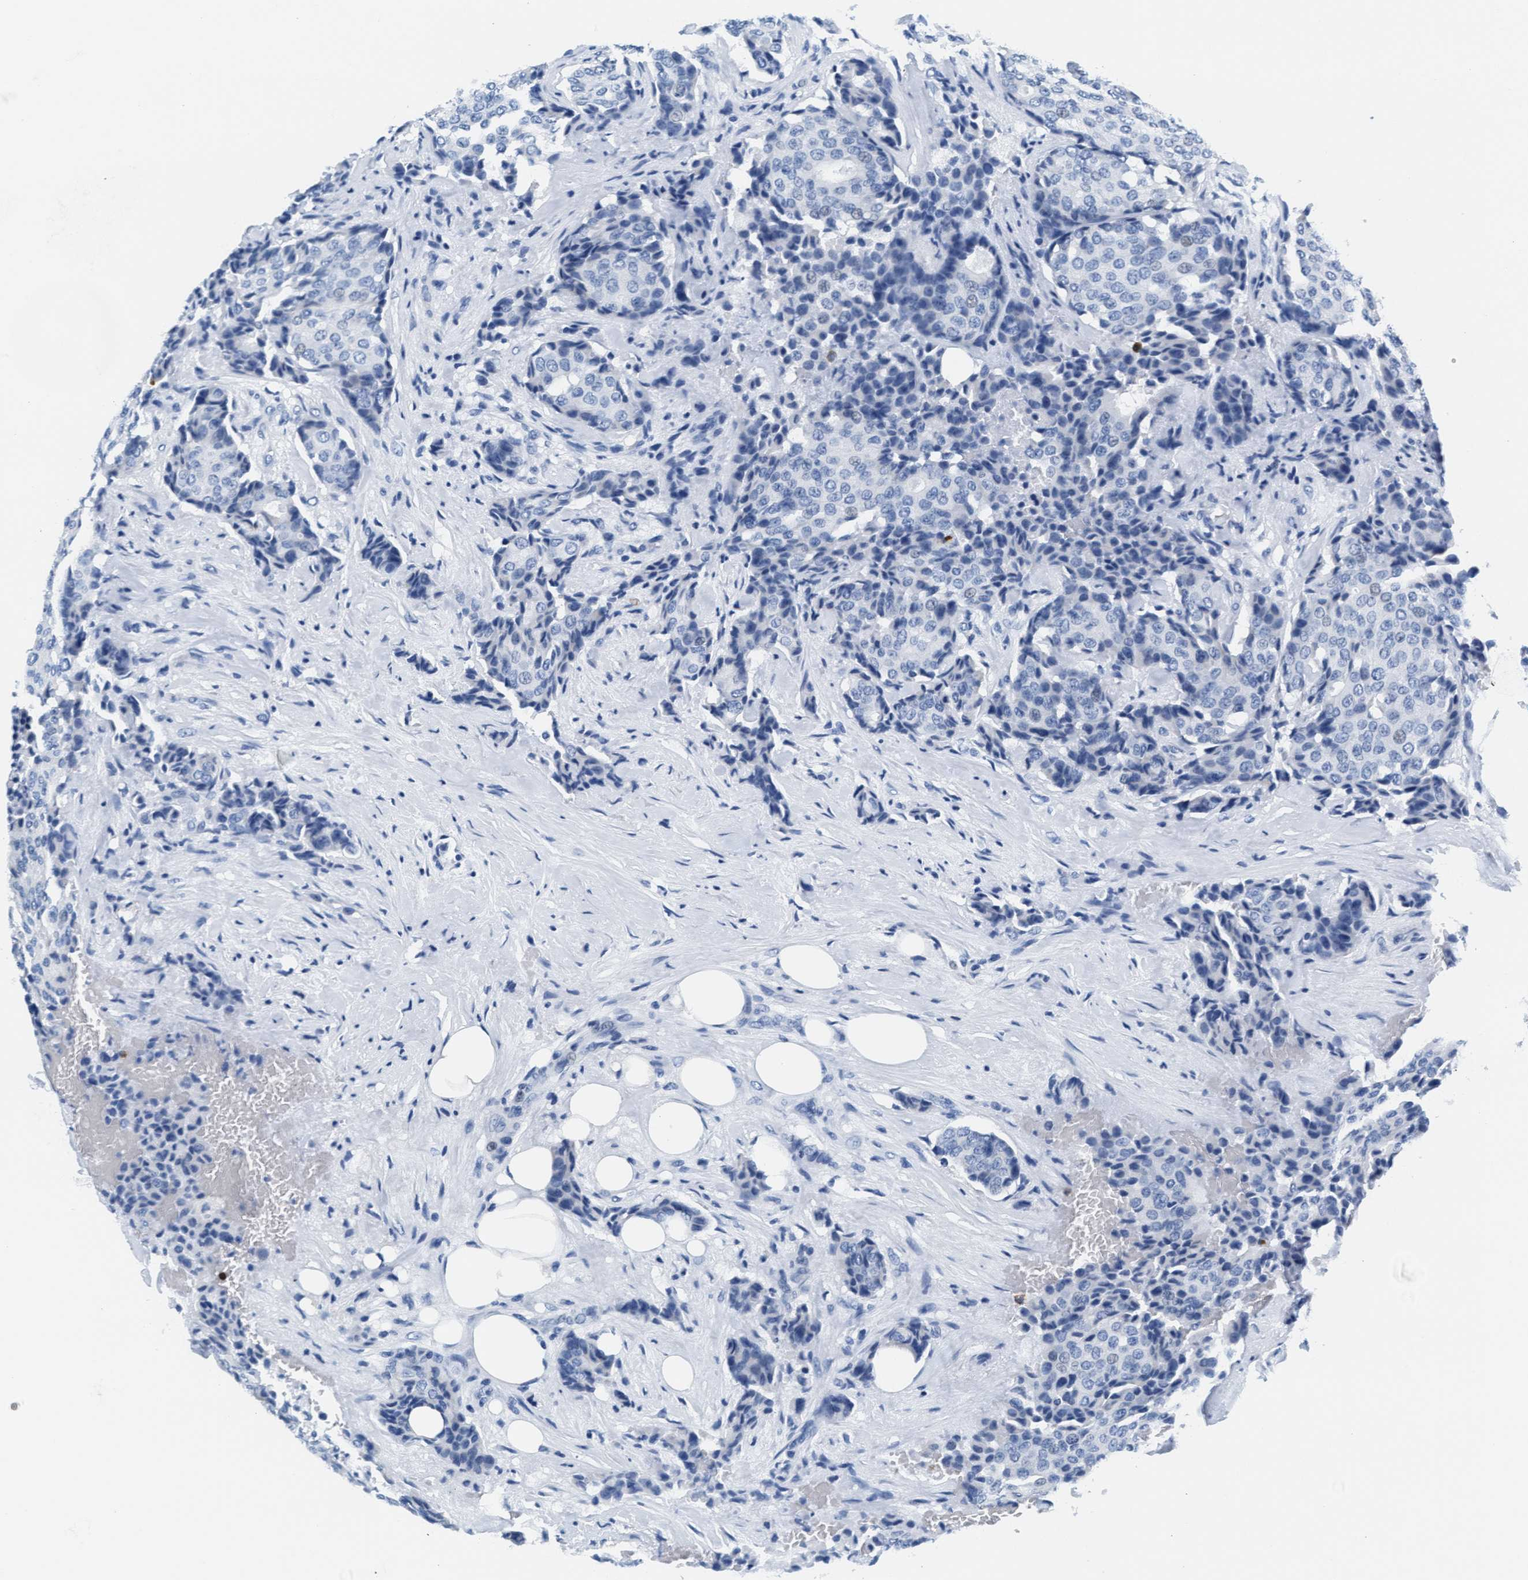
{"staining": {"intensity": "negative", "quantity": "none", "location": "none"}, "tissue": "breast cancer", "cell_type": "Tumor cells", "image_type": "cancer", "snomed": [{"axis": "morphology", "description": "Duct carcinoma"}, {"axis": "topography", "description": "Breast"}], "caption": "Histopathology image shows no significant protein staining in tumor cells of invasive ductal carcinoma (breast).", "gene": "MMP8", "patient": {"sex": "female", "age": 75}}